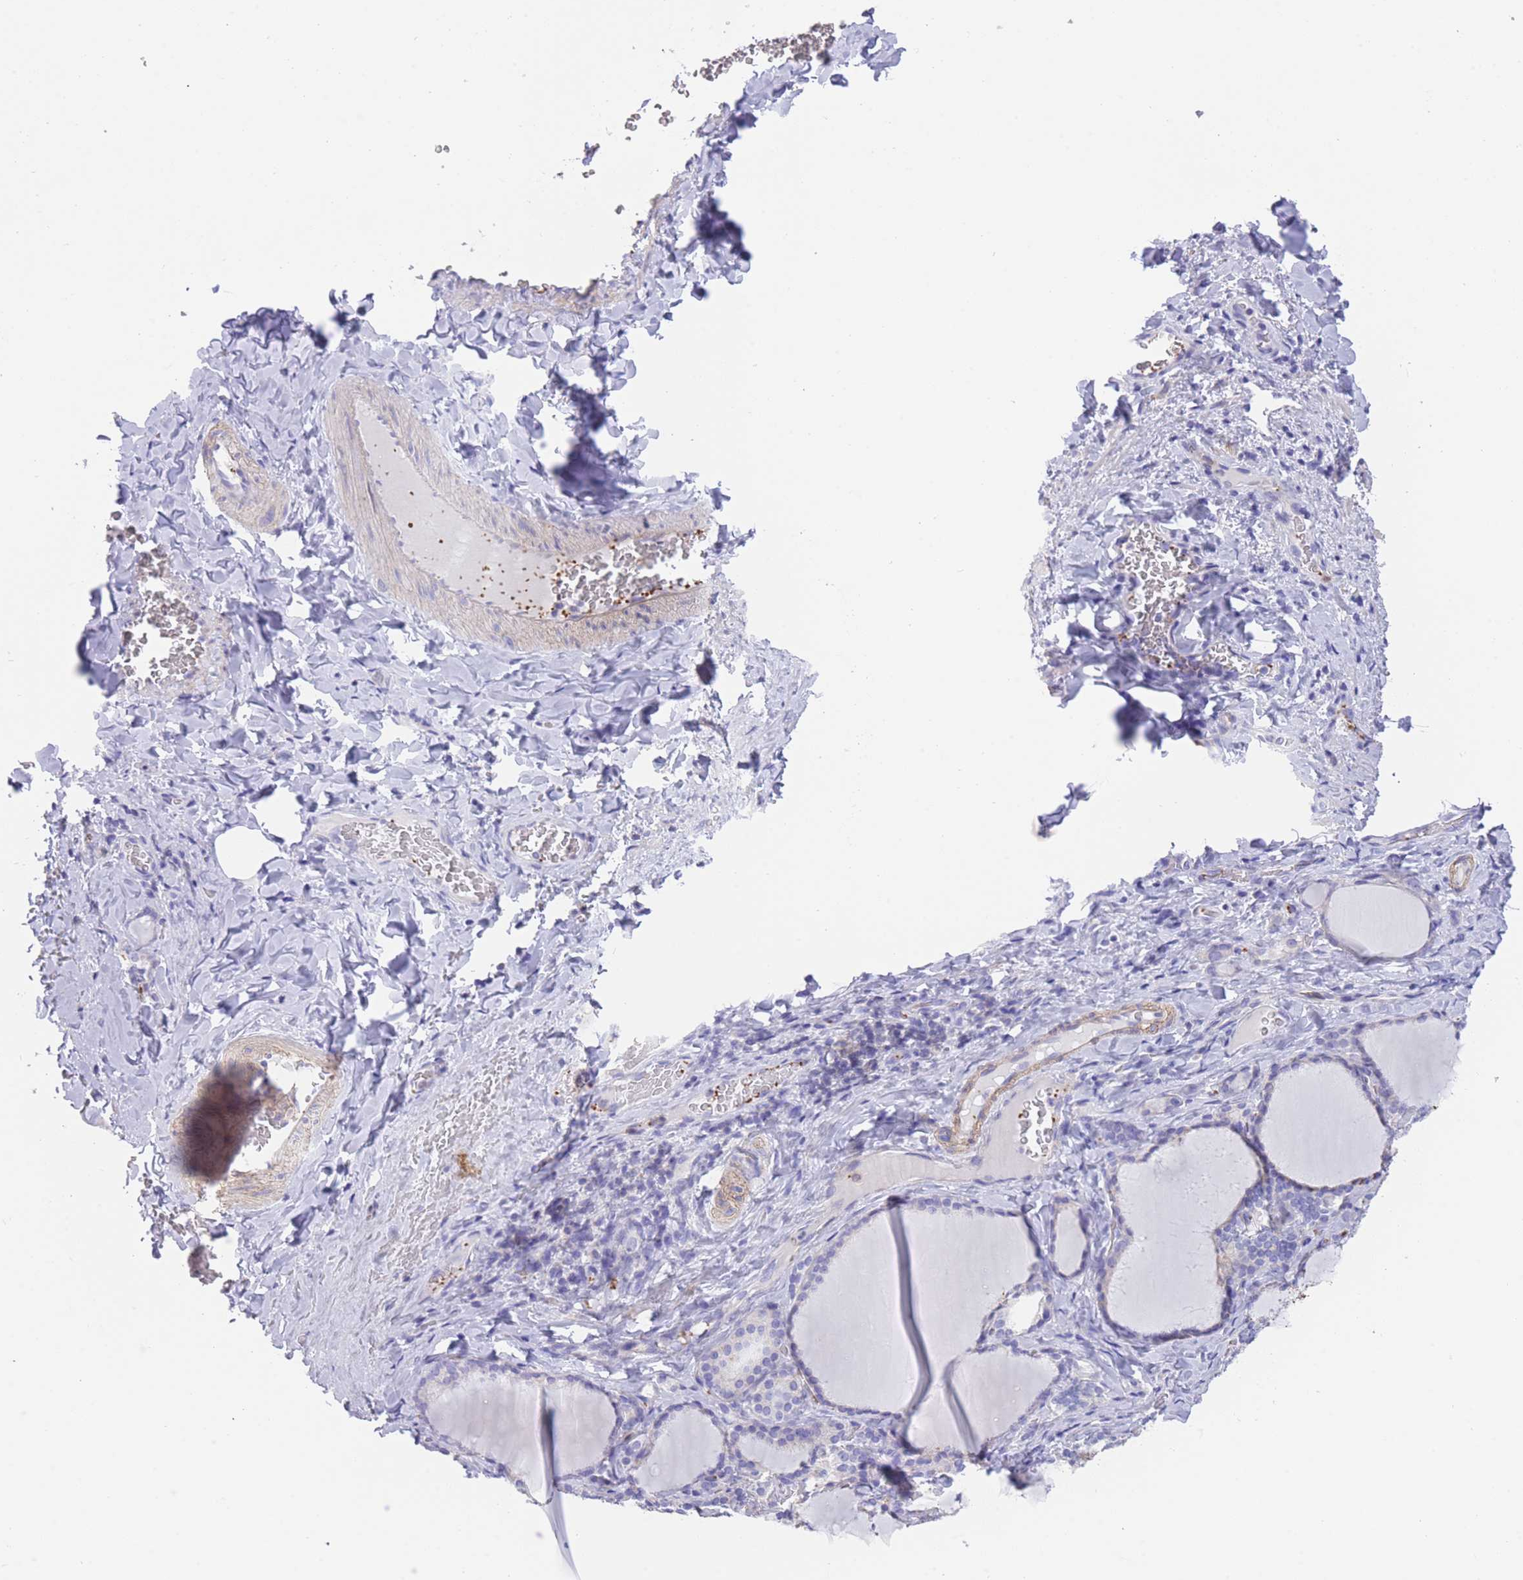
{"staining": {"intensity": "negative", "quantity": "none", "location": "none"}, "tissue": "thyroid gland", "cell_type": "Glandular cells", "image_type": "normal", "snomed": [{"axis": "morphology", "description": "Normal tissue, NOS"}, {"axis": "topography", "description": "Thyroid gland"}], "caption": "Immunohistochemistry histopathology image of normal thyroid gland: thyroid gland stained with DAB displays no significant protein expression in glandular cells. Nuclei are stained in blue.", "gene": "ENSG00000289258", "patient": {"sex": "female", "age": 31}}